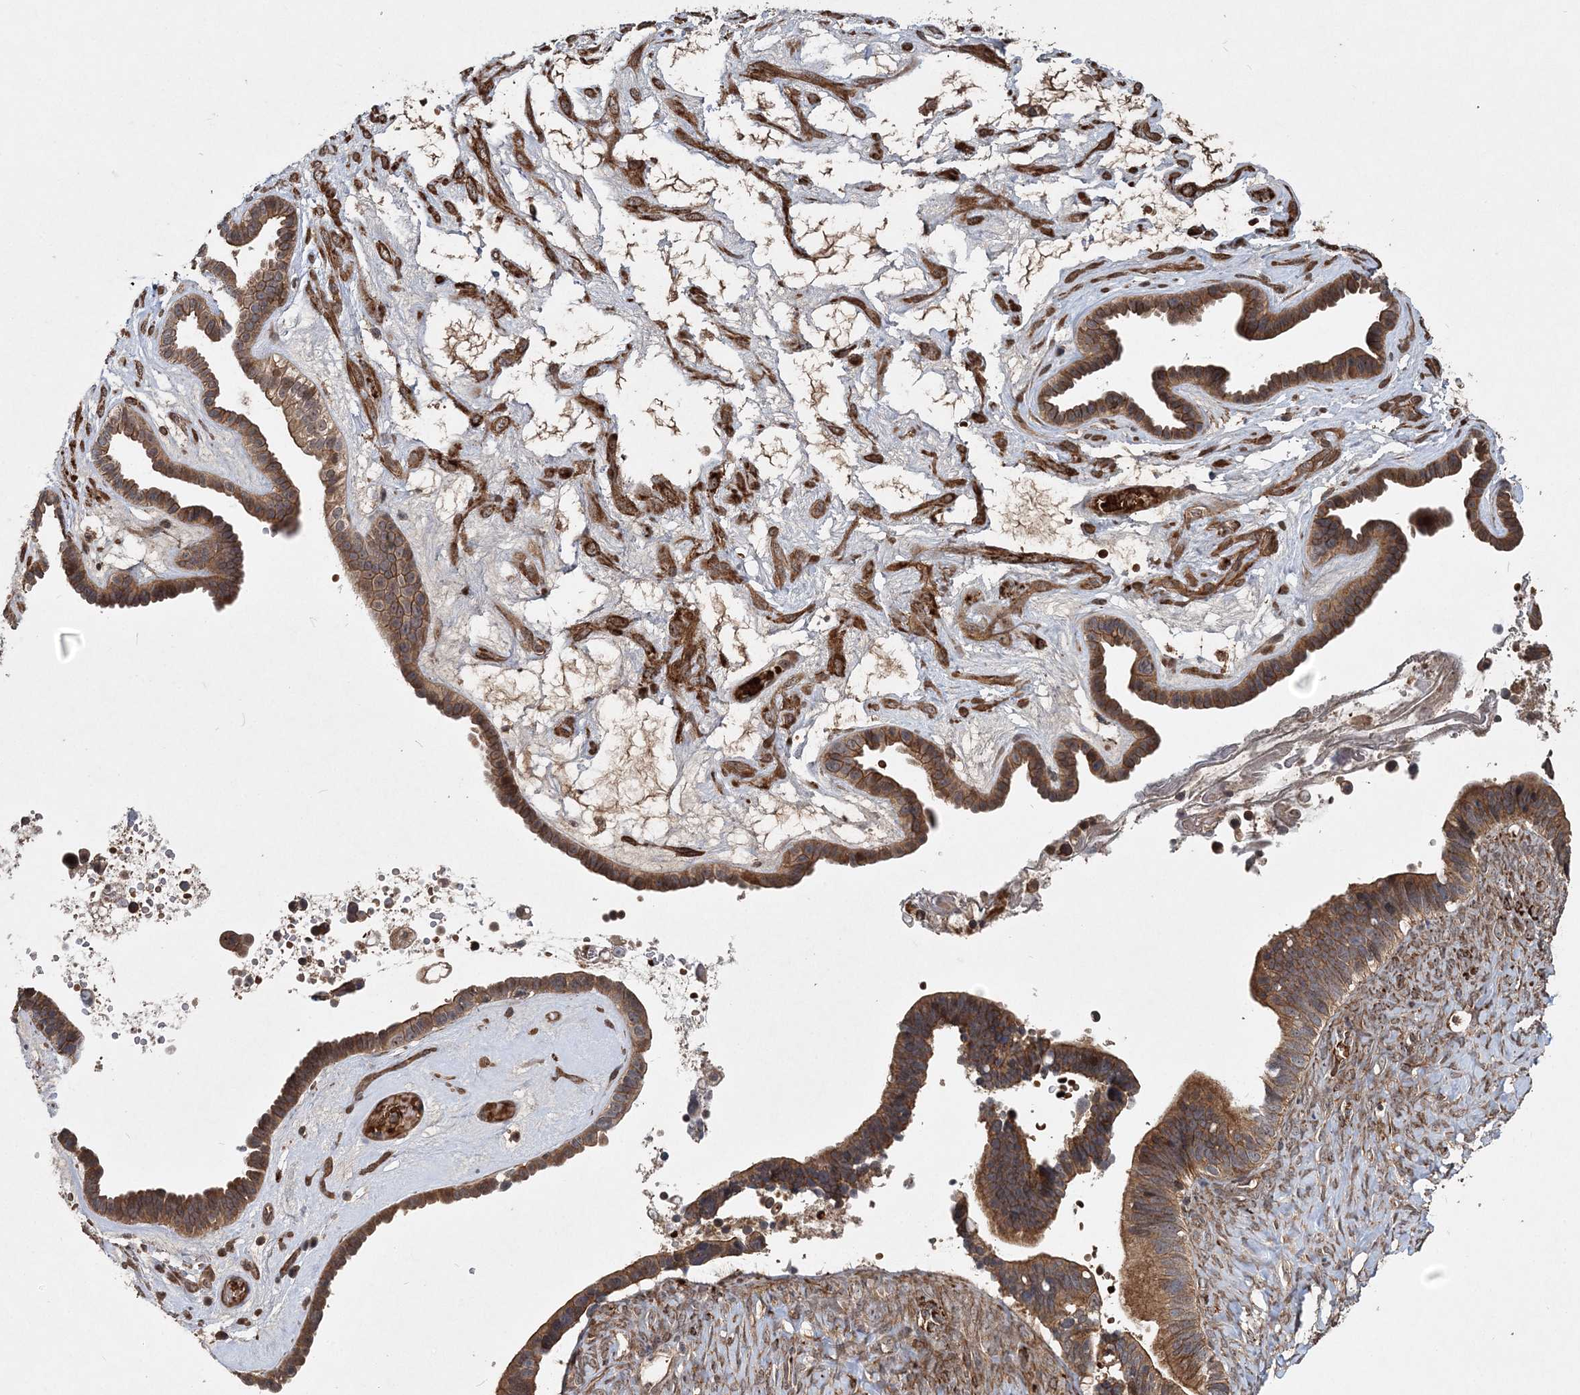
{"staining": {"intensity": "moderate", "quantity": ">75%", "location": "cytoplasmic/membranous"}, "tissue": "ovarian cancer", "cell_type": "Tumor cells", "image_type": "cancer", "snomed": [{"axis": "morphology", "description": "Cystadenocarcinoma, serous, NOS"}, {"axis": "topography", "description": "Ovary"}], "caption": "Immunohistochemical staining of ovarian cancer displays moderate cytoplasmic/membranous protein expression in approximately >75% of tumor cells. (Brightfield microscopy of DAB IHC at high magnification).", "gene": "HYCC2", "patient": {"sex": "female", "age": 56}}